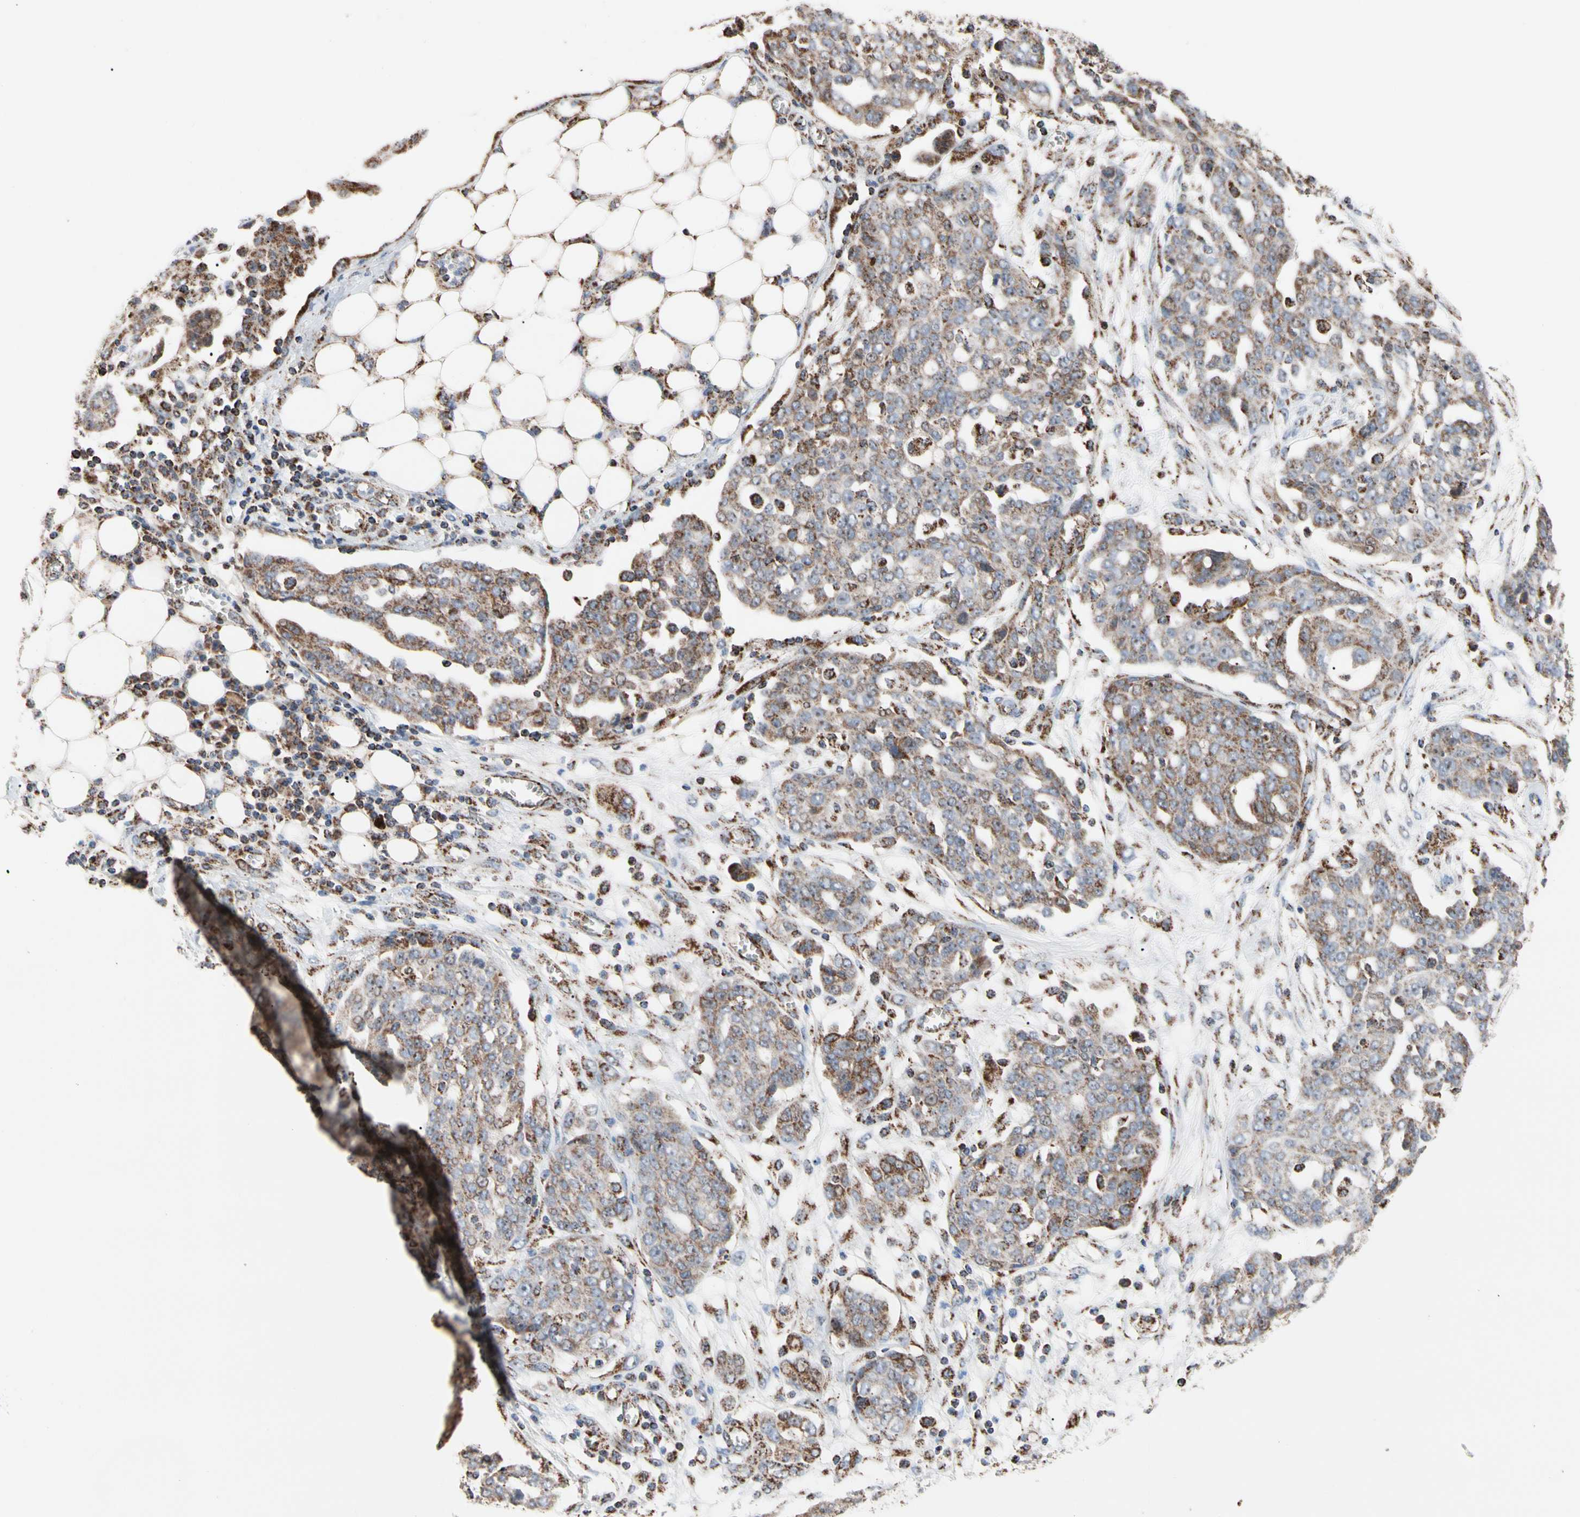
{"staining": {"intensity": "moderate", "quantity": ">75%", "location": "cytoplasmic/membranous"}, "tissue": "ovarian cancer", "cell_type": "Tumor cells", "image_type": "cancer", "snomed": [{"axis": "morphology", "description": "Cystadenocarcinoma, serous, NOS"}, {"axis": "topography", "description": "Soft tissue"}, {"axis": "topography", "description": "Ovary"}], "caption": "IHC staining of ovarian cancer (serous cystadenocarcinoma), which reveals medium levels of moderate cytoplasmic/membranous positivity in about >75% of tumor cells indicating moderate cytoplasmic/membranous protein staining. The staining was performed using DAB (3,3'-diaminobenzidine) (brown) for protein detection and nuclei were counterstained in hematoxylin (blue).", "gene": "FAM110B", "patient": {"sex": "female", "age": 57}}